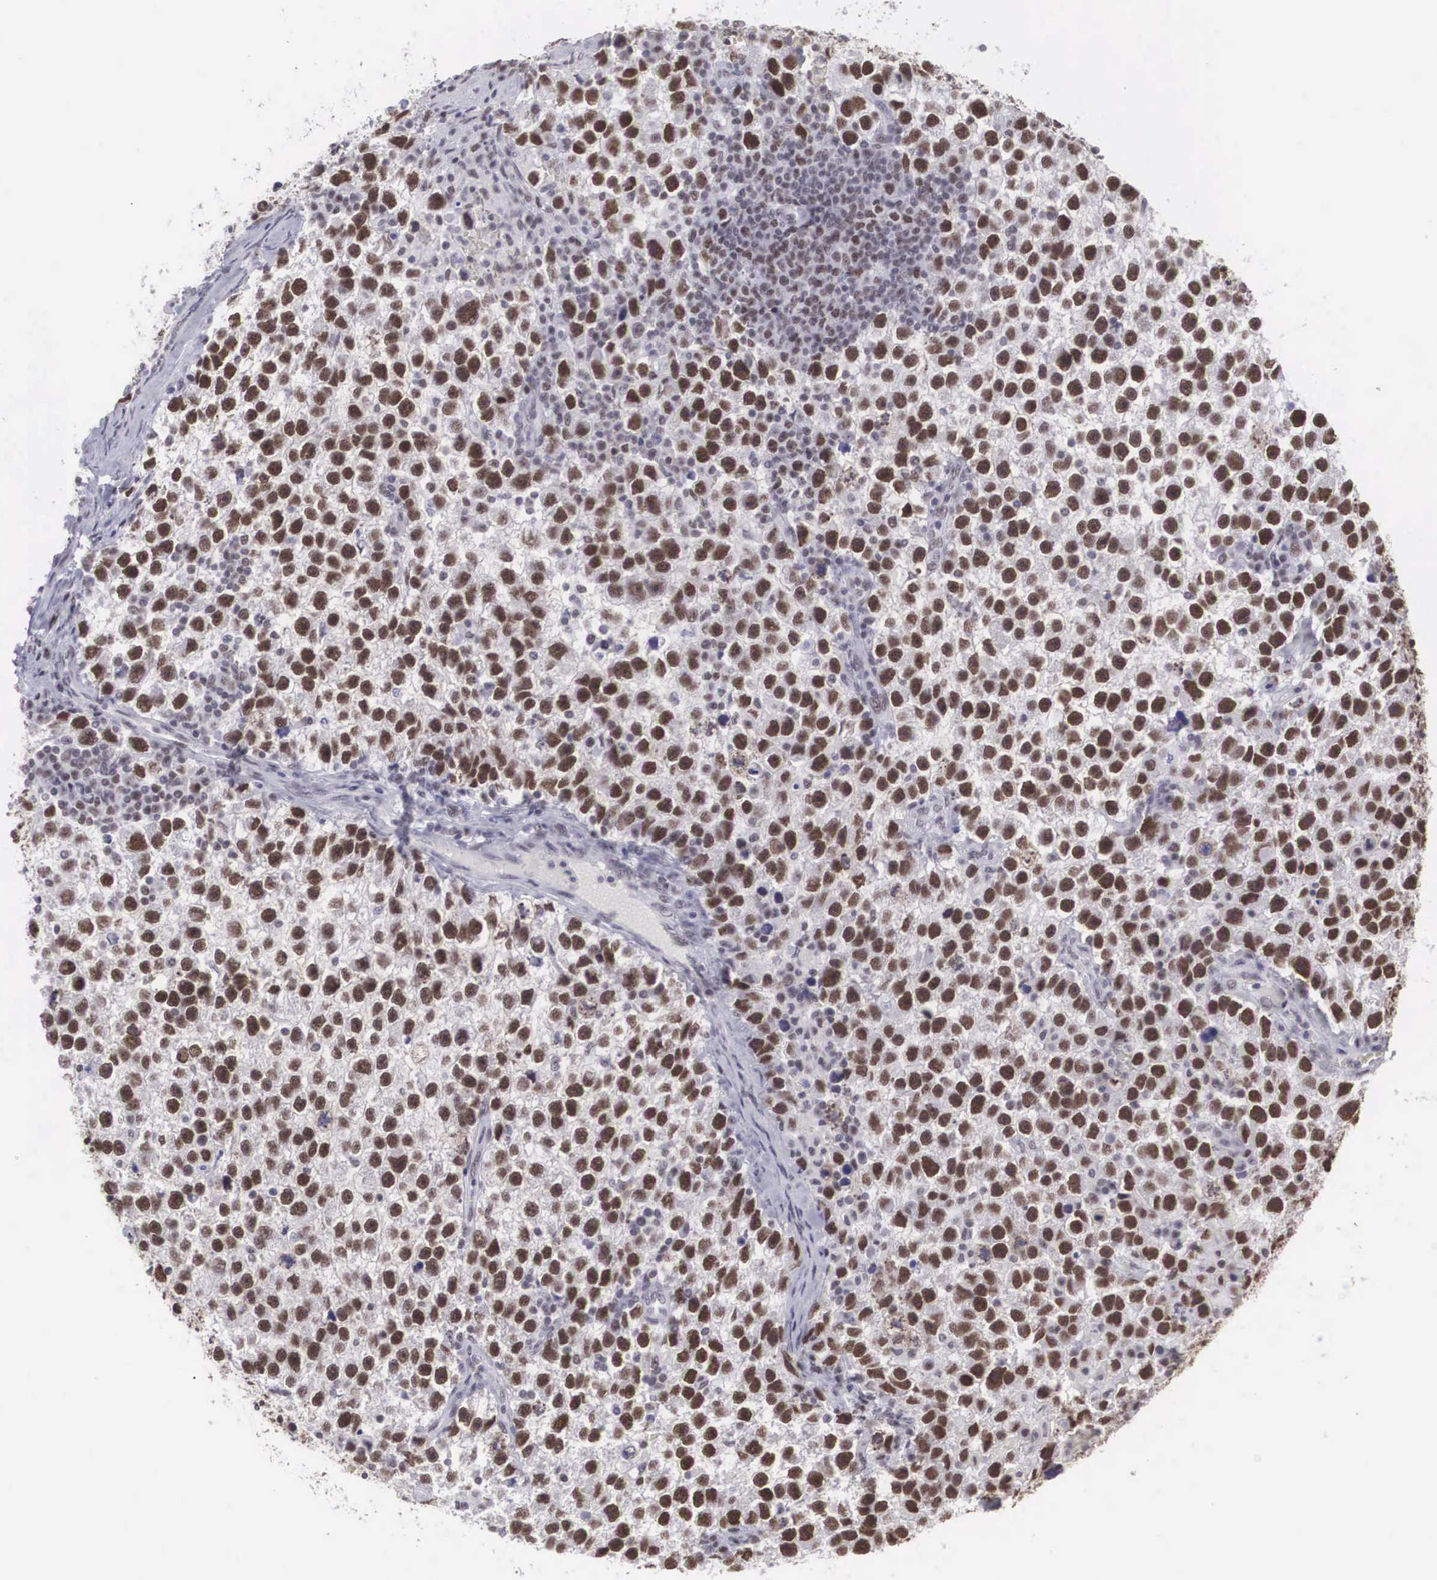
{"staining": {"intensity": "strong", "quantity": ">75%", "location": "nuclear"}, "tissue": "testis cancer", "cell_type": "Tumor cells", "image_type": "cancer", "snomed": [{"axis": "morphology", "description": "Seminoma, NOS"}, {"axis": "topography", "description": "Testis"}], "caption": "Protein staining by immunohistochemistry reveals strong nuclear staining in about >75% of tumor cells in testis seminoma.", "gene": "CSTF2", "patient": {"sex": "male", "age": 33}}